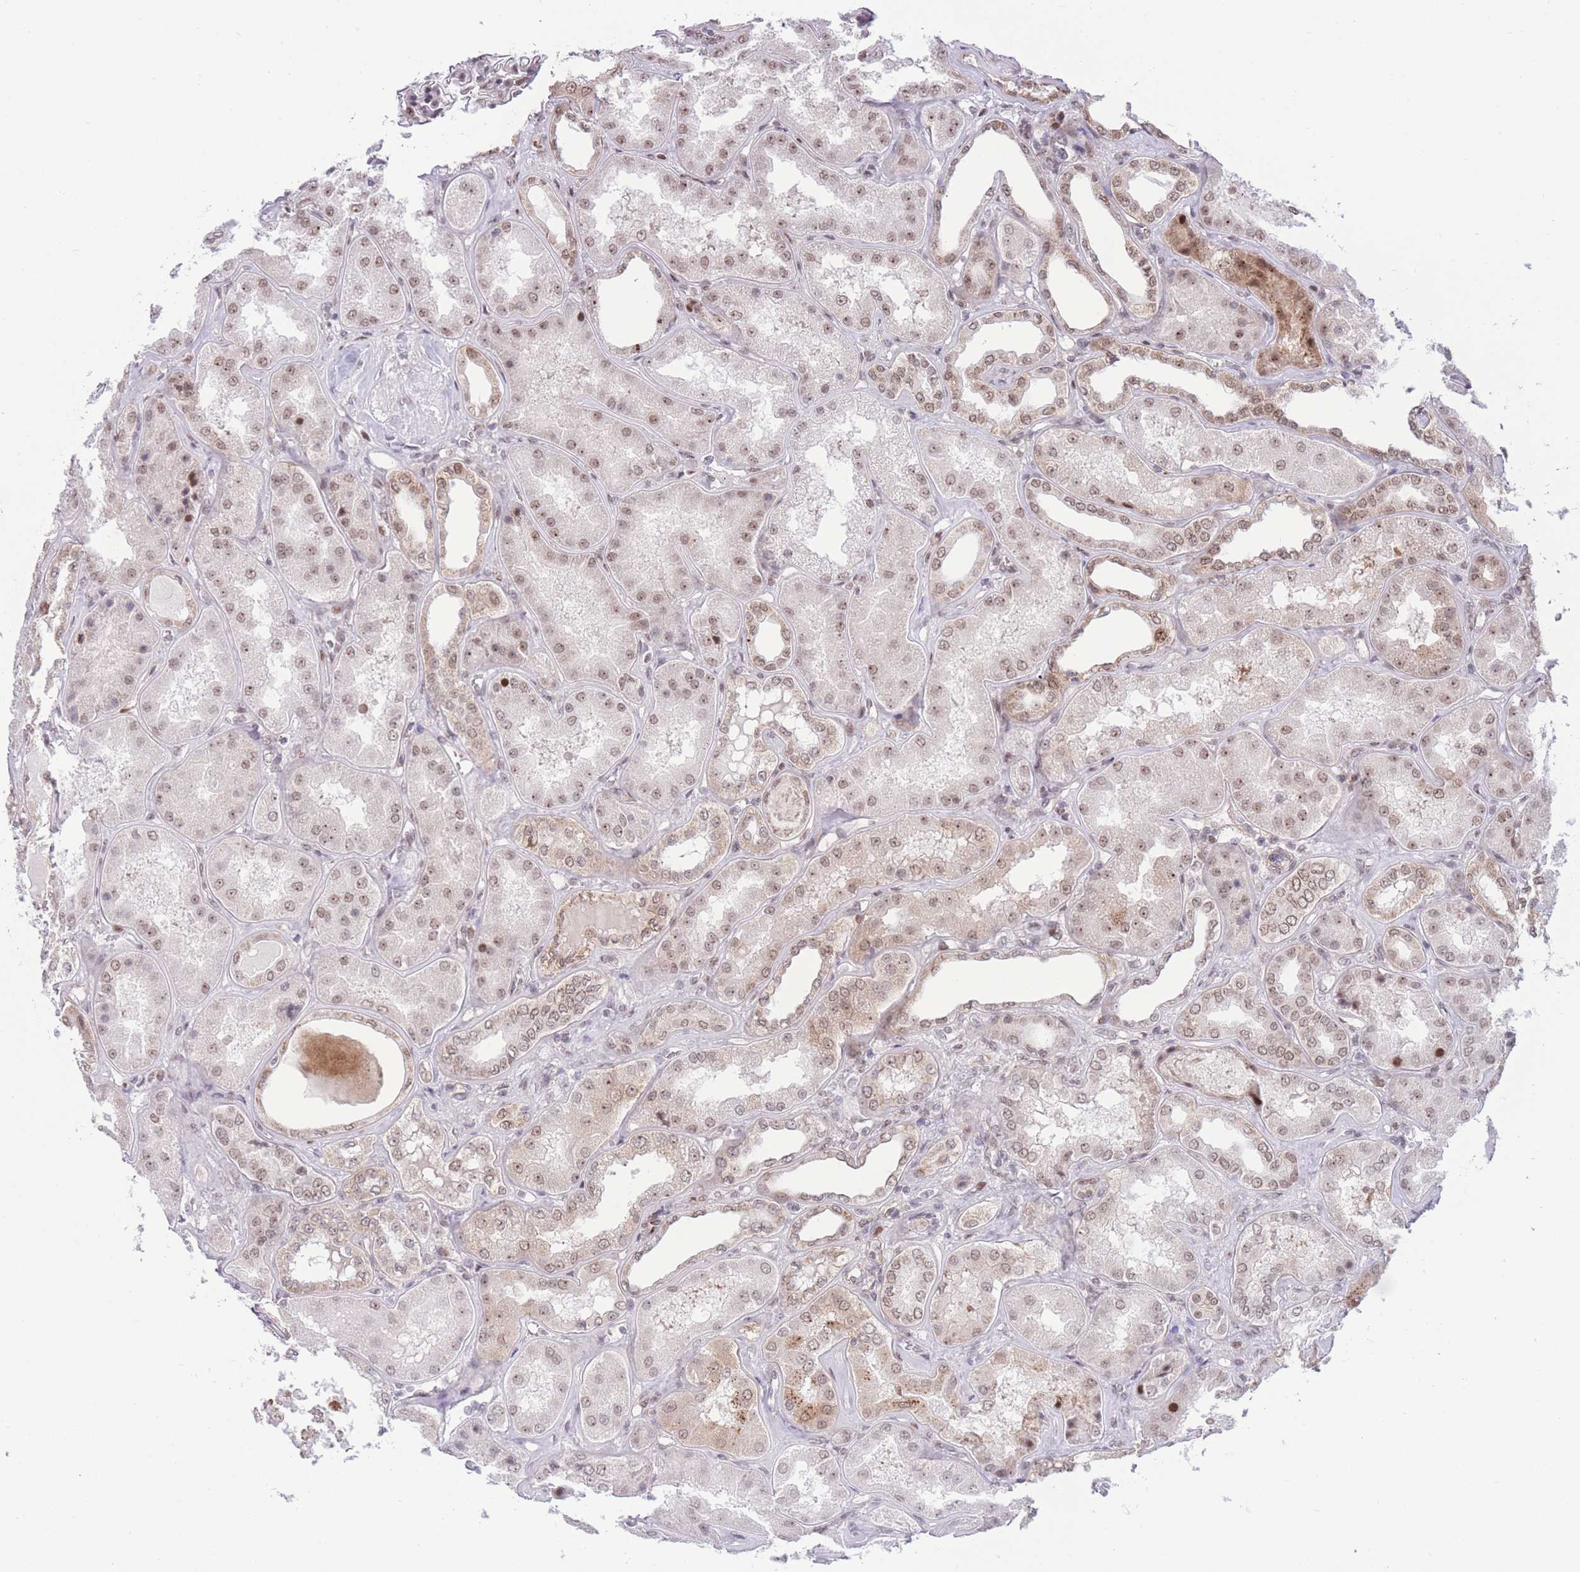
{"staining": {"intensity": "moderate", "quantity": "25%-75%", "location": "nuclear"}, "tissue": "kidney", "cell_type": "Cells in glomeruli", "image_type": "normal", "snomed": [{"axis": "morphology", "description": "Normal tissue, NOS"}, {"axis": "topography", "description": "Kidney"}], "caption": "IHC of unremarkable human kidney reveals medium levels of moderate nuclear positivity in about 25%-75% of cells in glomeruli.", "gene": "PCIF1", "patient": {"sex": "female", "age": 56}}